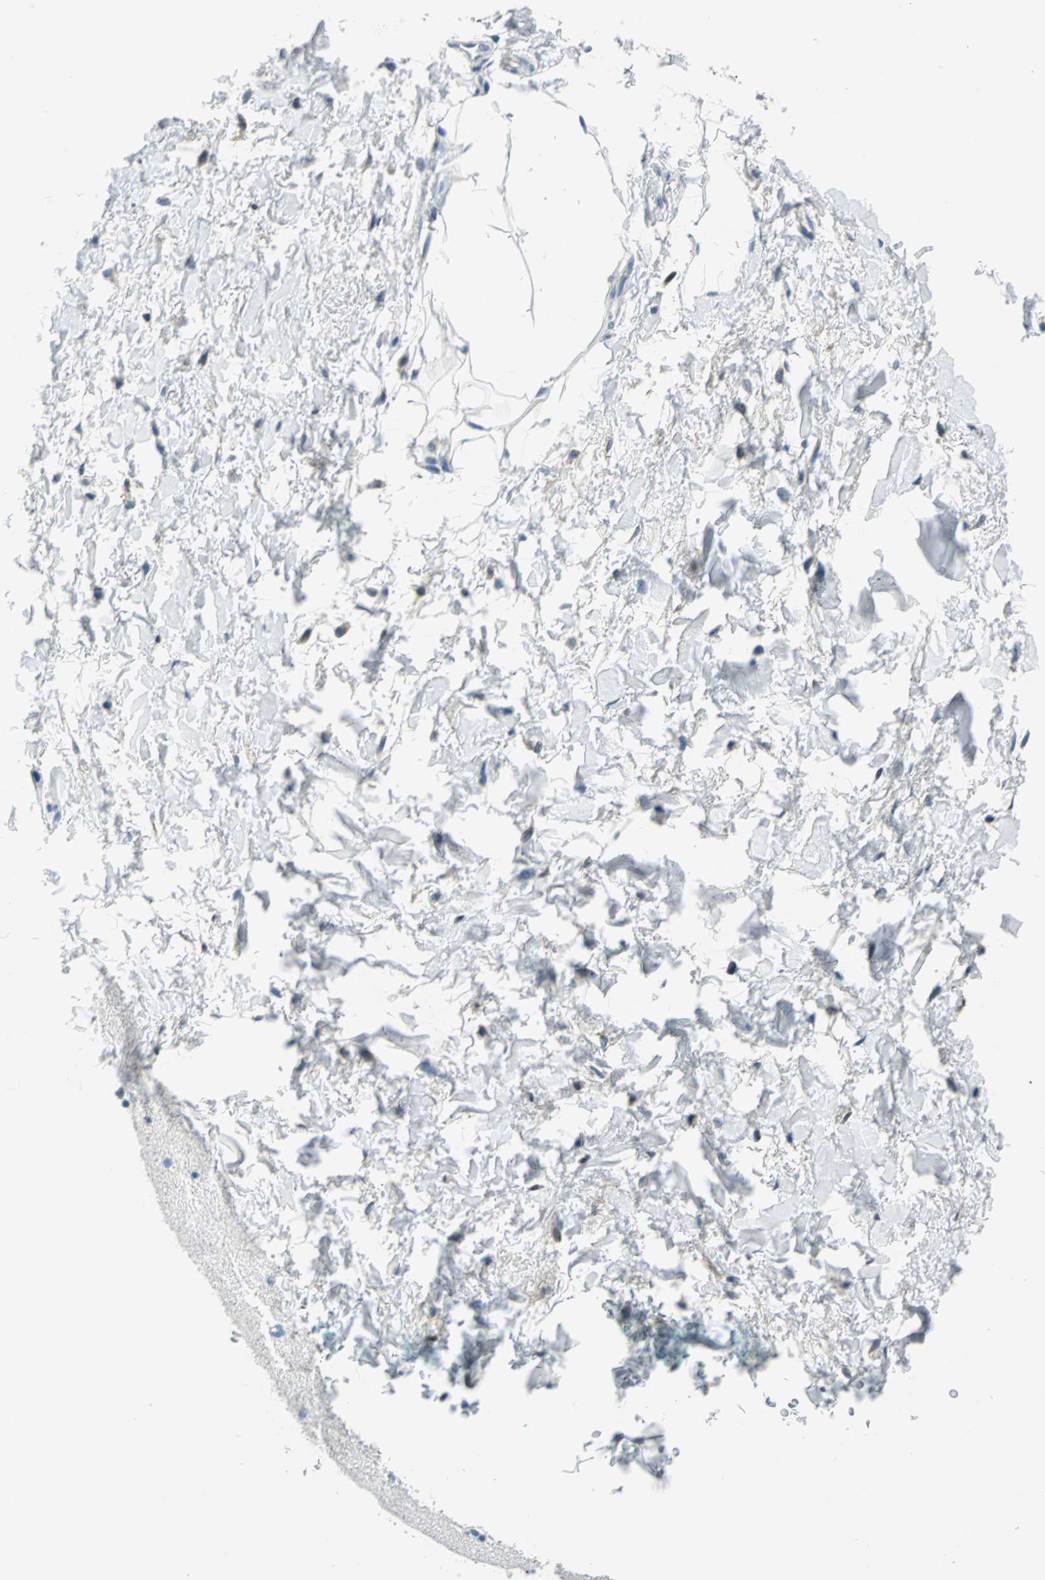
{"staining": {"intensity": "negative", "quantity": "none", "location": "none"}, "tissue": "adipose tissue", "cell_type": "Adipocytes", "image_type": "normal", "snomed": [{"axis": "morphology", "description": "Normal tissue, NOS"}, {"axis": "topography", "description": "Soft tissue"}, {"axis": "topography", "description": "Peripheral nerve tissue"}], "caption": "A high-resolution photomicrograph shows IHC staining of normal adipose tissue, which displays no significant expression in adipocytes.", "gene": "AKR1A1", "patient": {"sex": "female", "age": 71}}